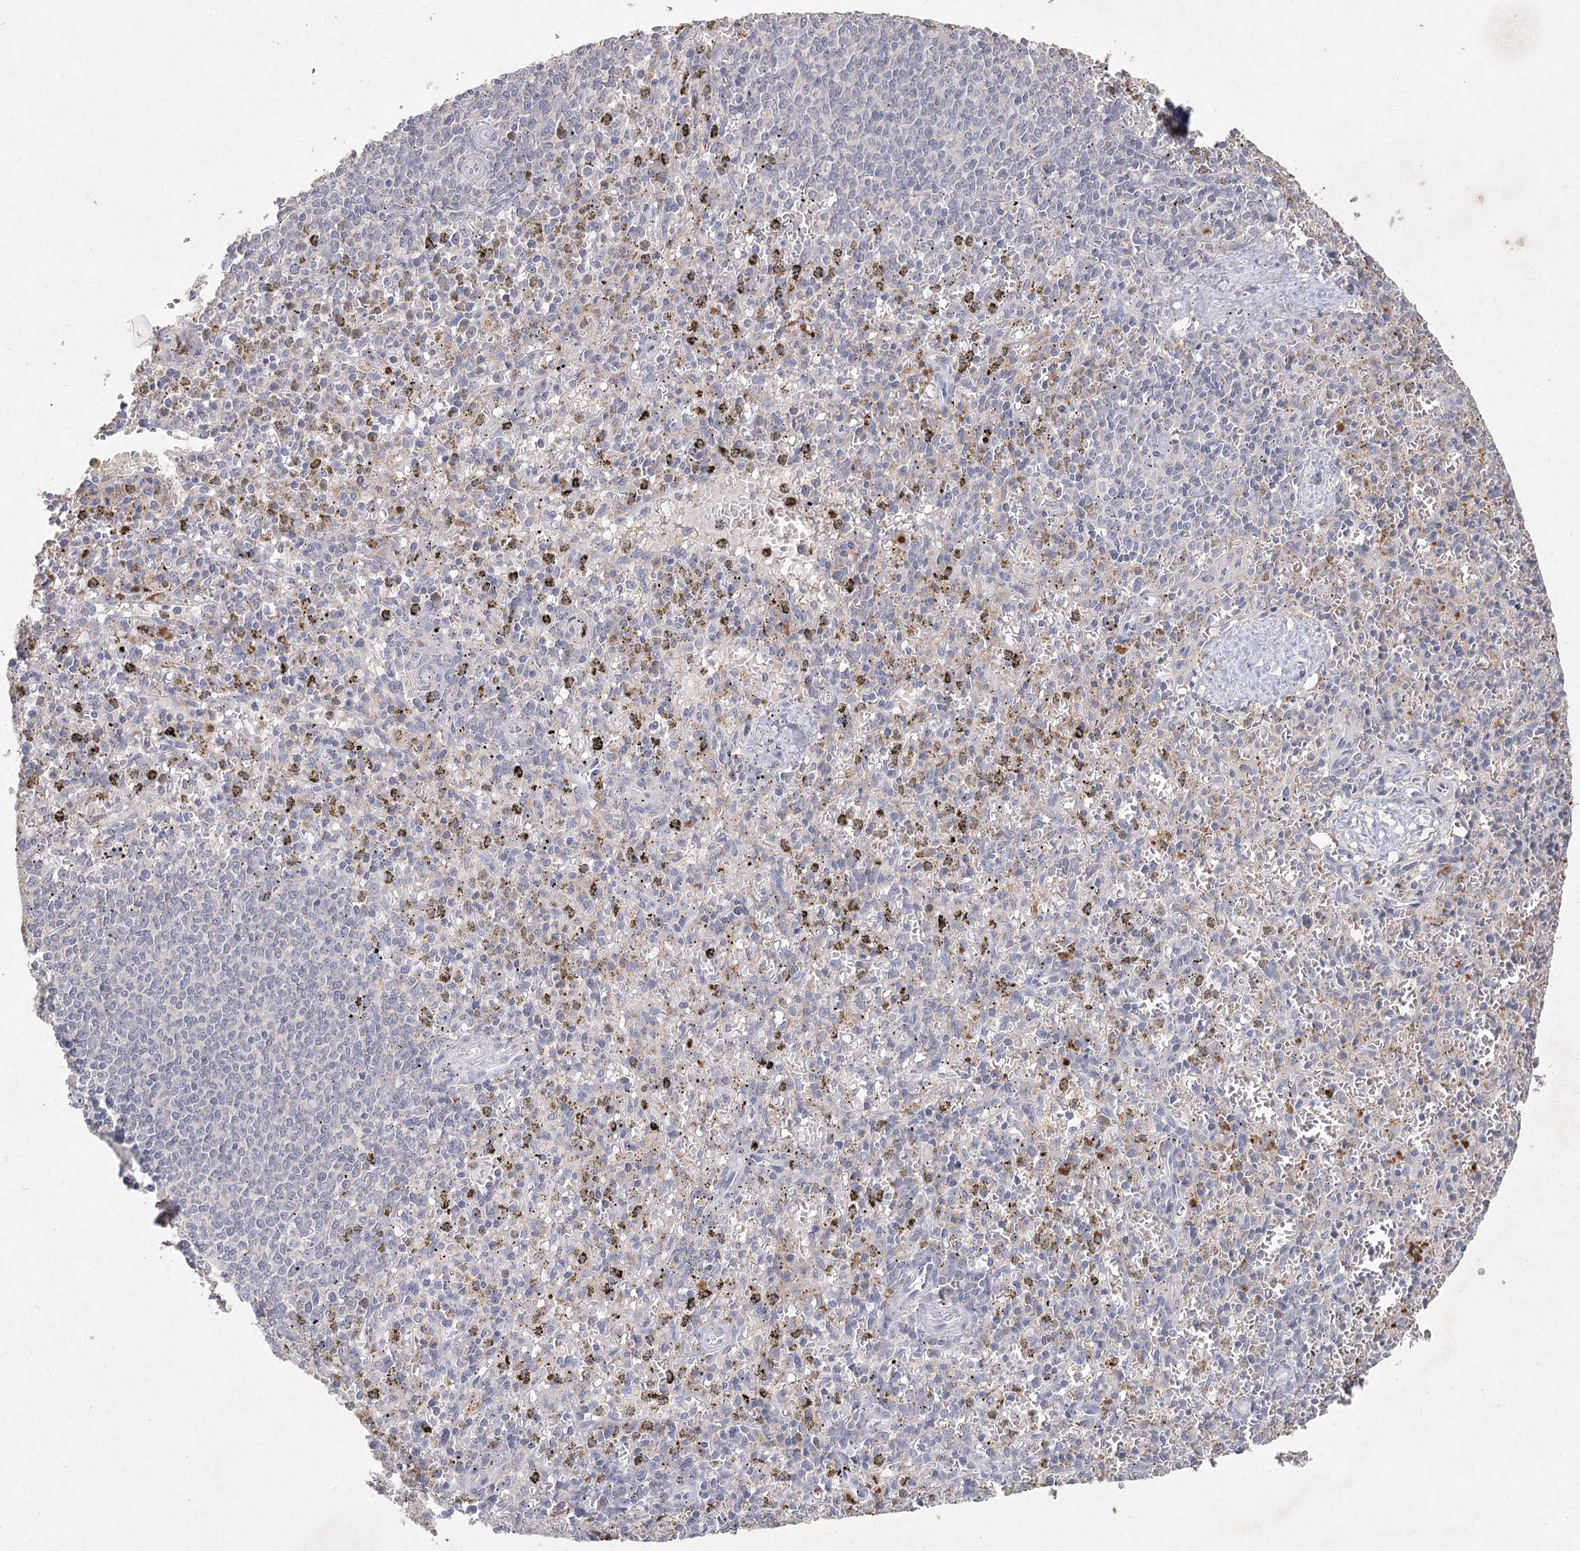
{"staining": {"intensity": "negative", "quantity": "none", "location": "none"}, "tissue": "spleen", "cell_type": "Cells in red pulp", "image_type": "normal", "snomed": [{"axis": "morphology", "description": "Normal tissue, NOS"}, {"axis": "topography", "description": "Spleen"}], "caption": "Micrograph shows no protein staining in cells in red pulp of benign spleen. The staining is performed using DAB brown chromogen with nuclei counter-stained in using hematoxylin.", "gene": "ARSI", "patient": {"sex": "male", "age": 72}}